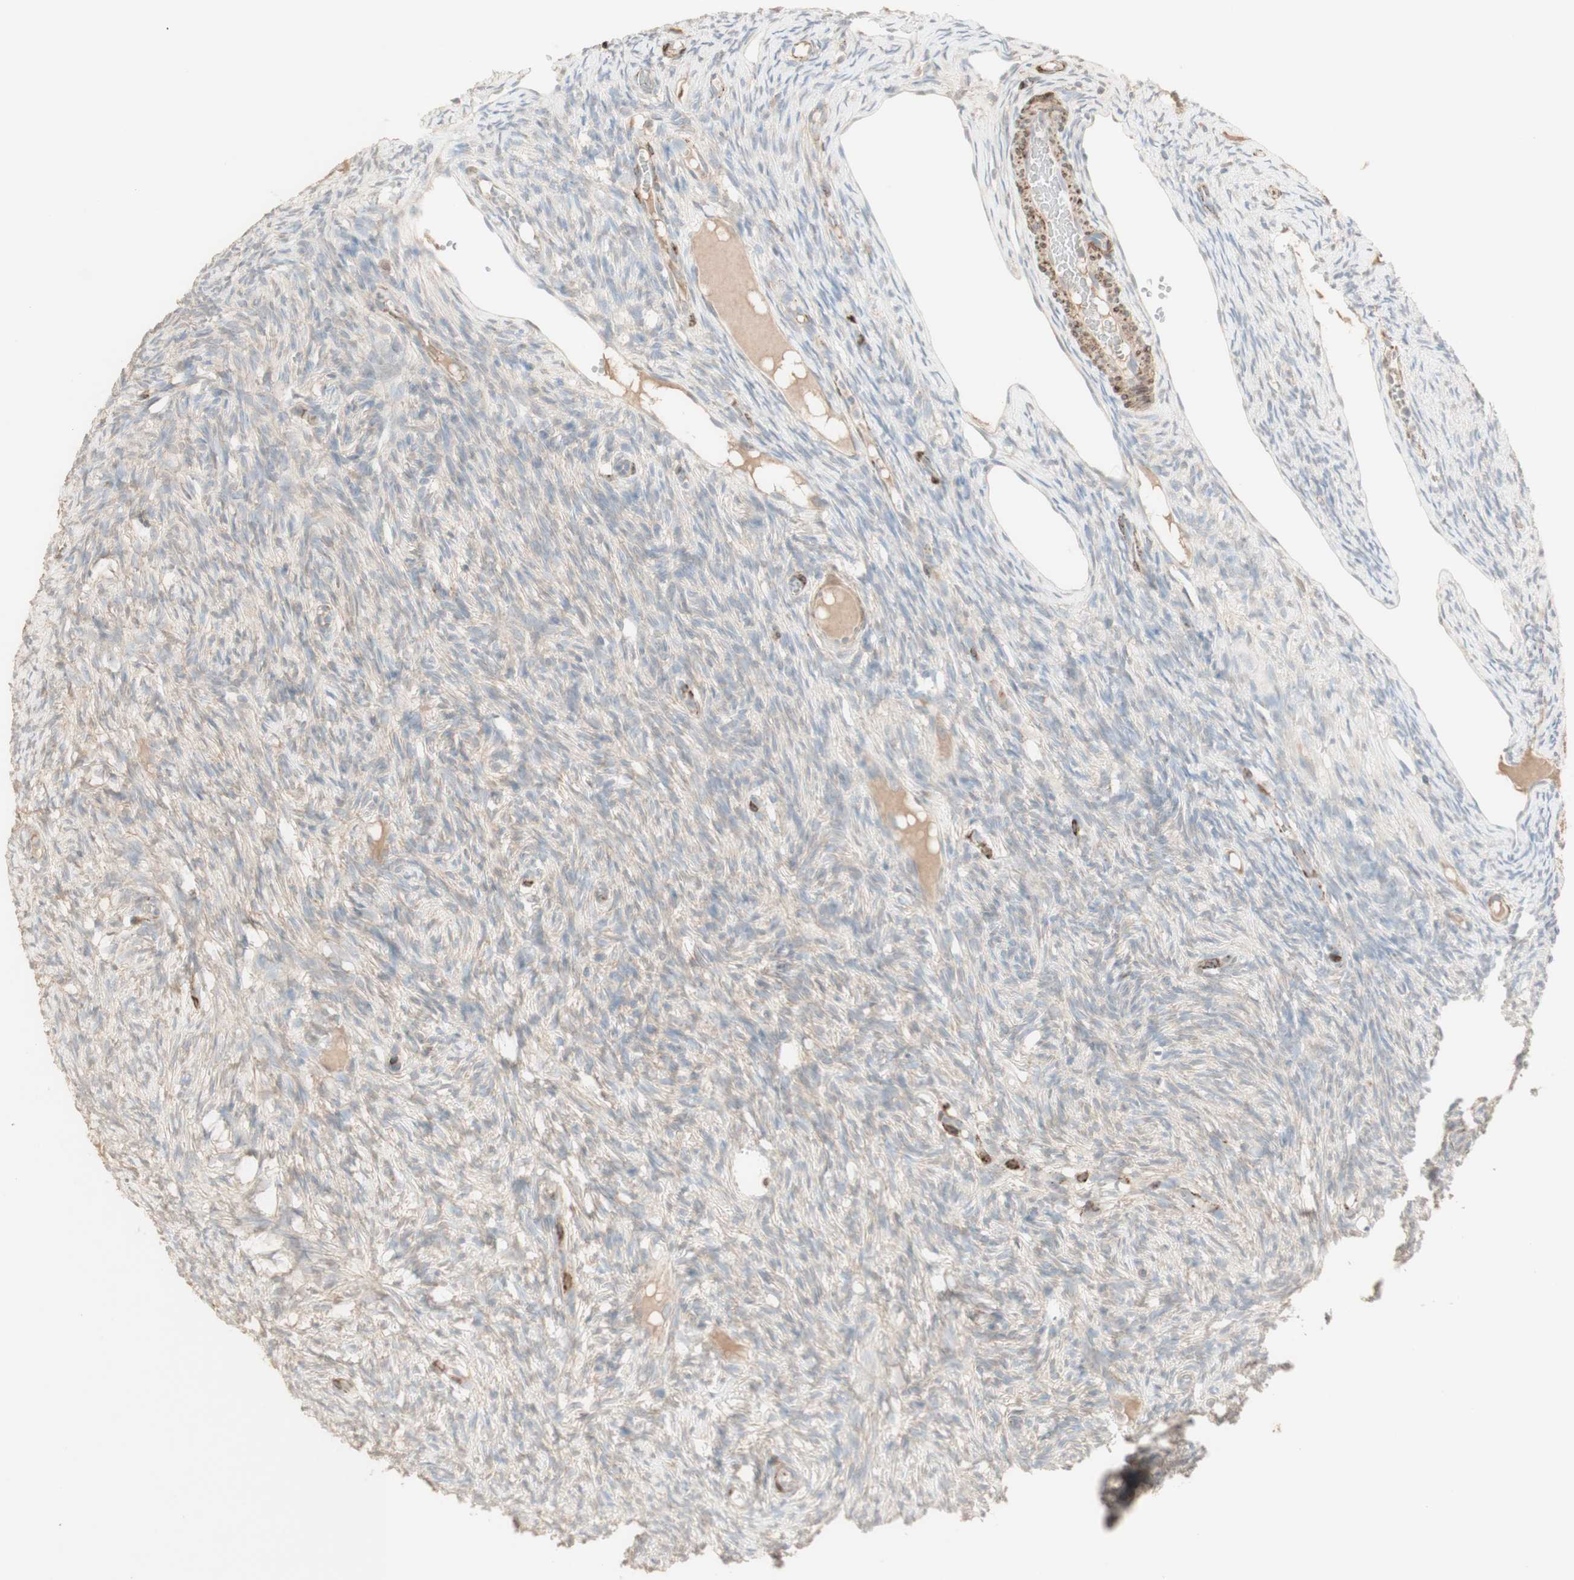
{"staining": {"intensity": "negative", "quantity": "none", "location": "none"}, "tissue": "ovary", "cell_type": "Follicle cells", "image_type": "normal", "snomed": [{"axis": "morphology", "description": "Normal tissue, NOS"}, {"axis": "topography", "description": "Ovary"}], "caption": "Protein analysis of unremarkable ovary shows no significant positivity in follicle cells. (Brightfield microscopy of DAB (3,3'-diaminobenzidine) immunohistochemistry at high magnification).", "gene": "MUC3A", "patient": {"sex": "female", "age": 33}}